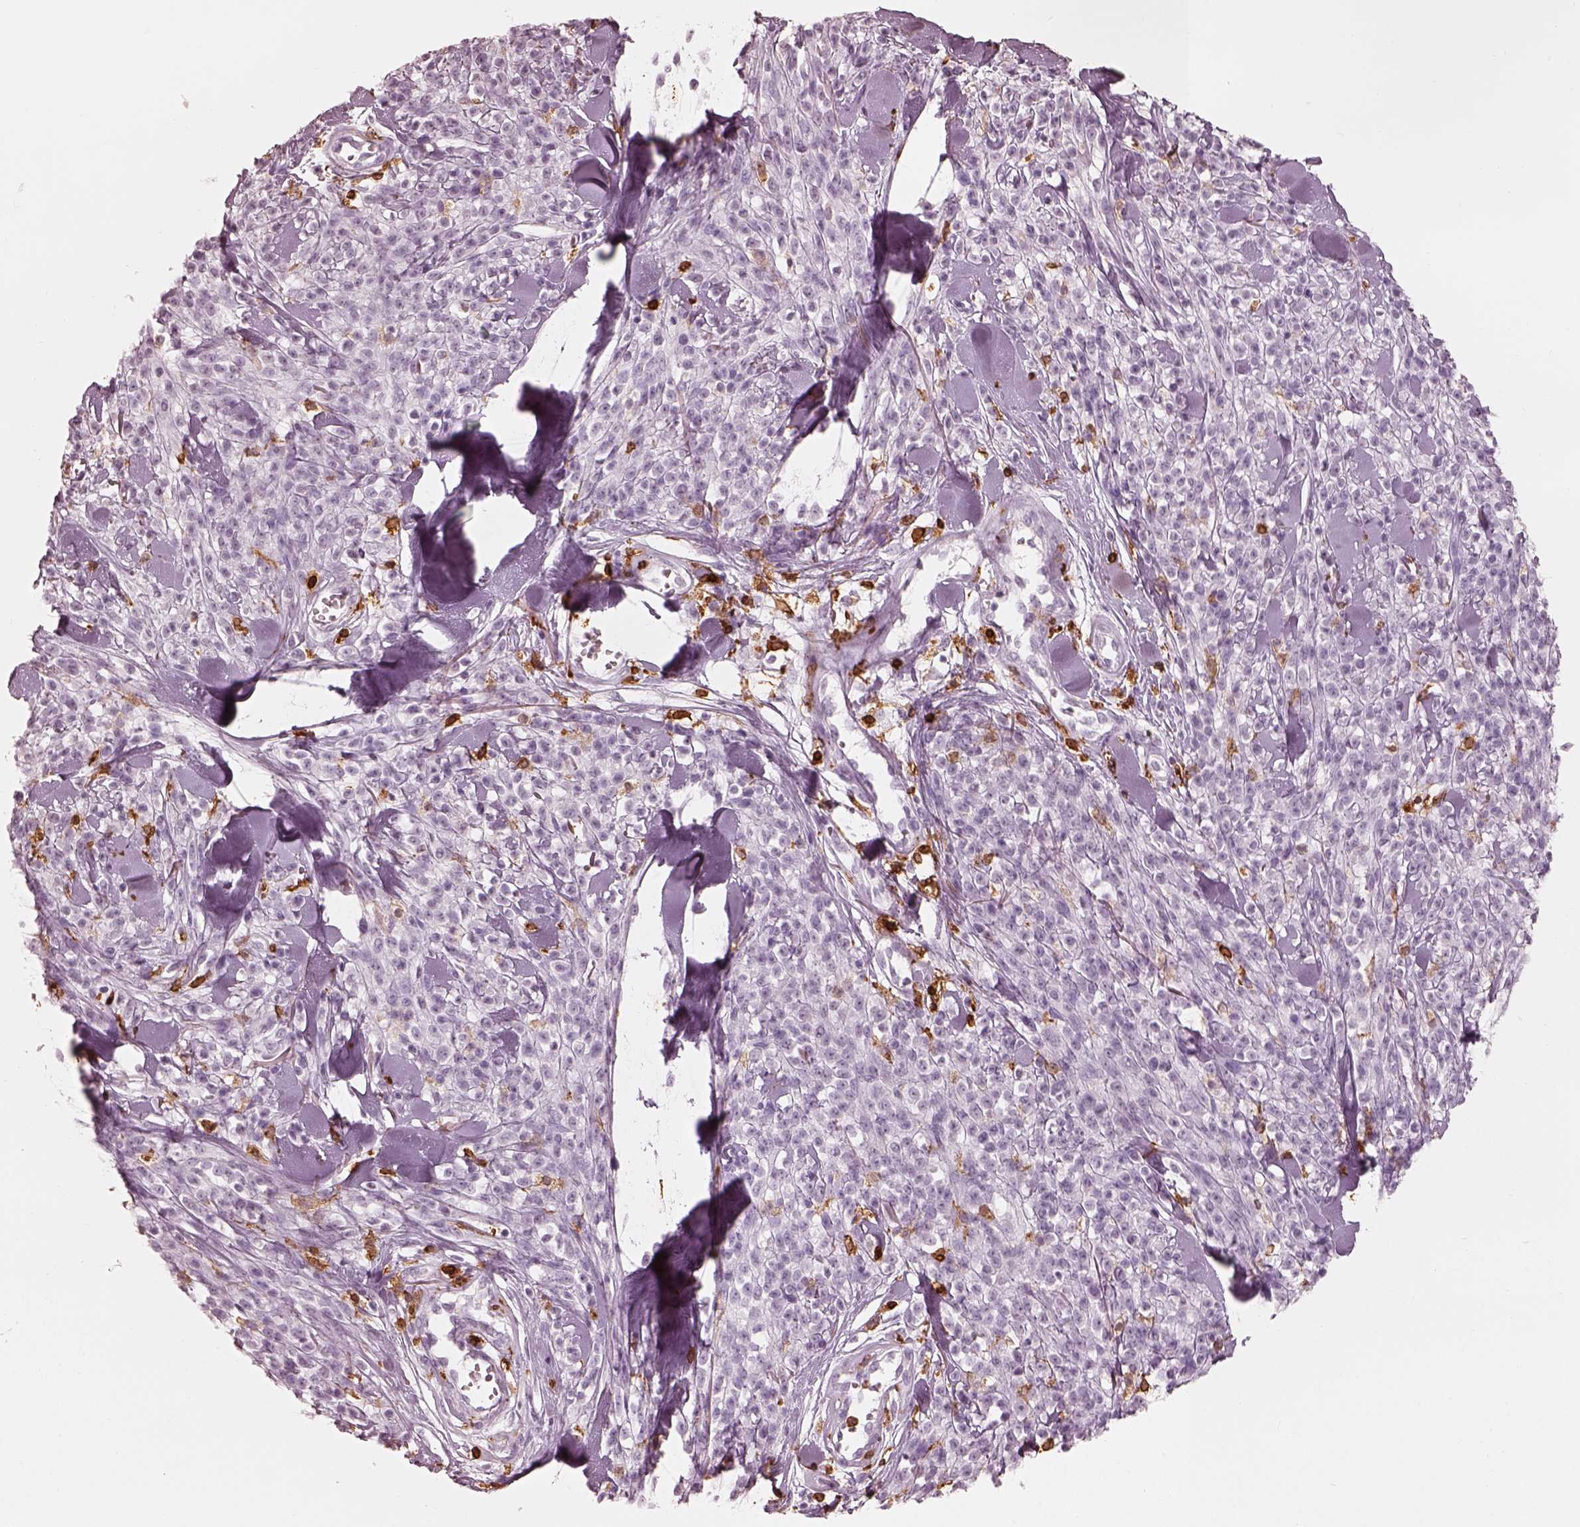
{"staining": {"intensity": "negative", "quantity": "none", "location": "none"}, "tissue": "melanoma", "cell_type": "Tumor cells", "image_type": "cancer", "snomed": [{"axis": "morphology", "description": "Malignant melanoma, NOS"}, {"axis": "topography", "description": "Skin"}, {"axis": "topography", "description": "Skin of trunk"}], "caption": "This is an IHC micrograph of human malignant melanoma. There is no expression in tumor cells.", "gene": "ALOX5", "patient": {"sex": "male", "age": 74}}